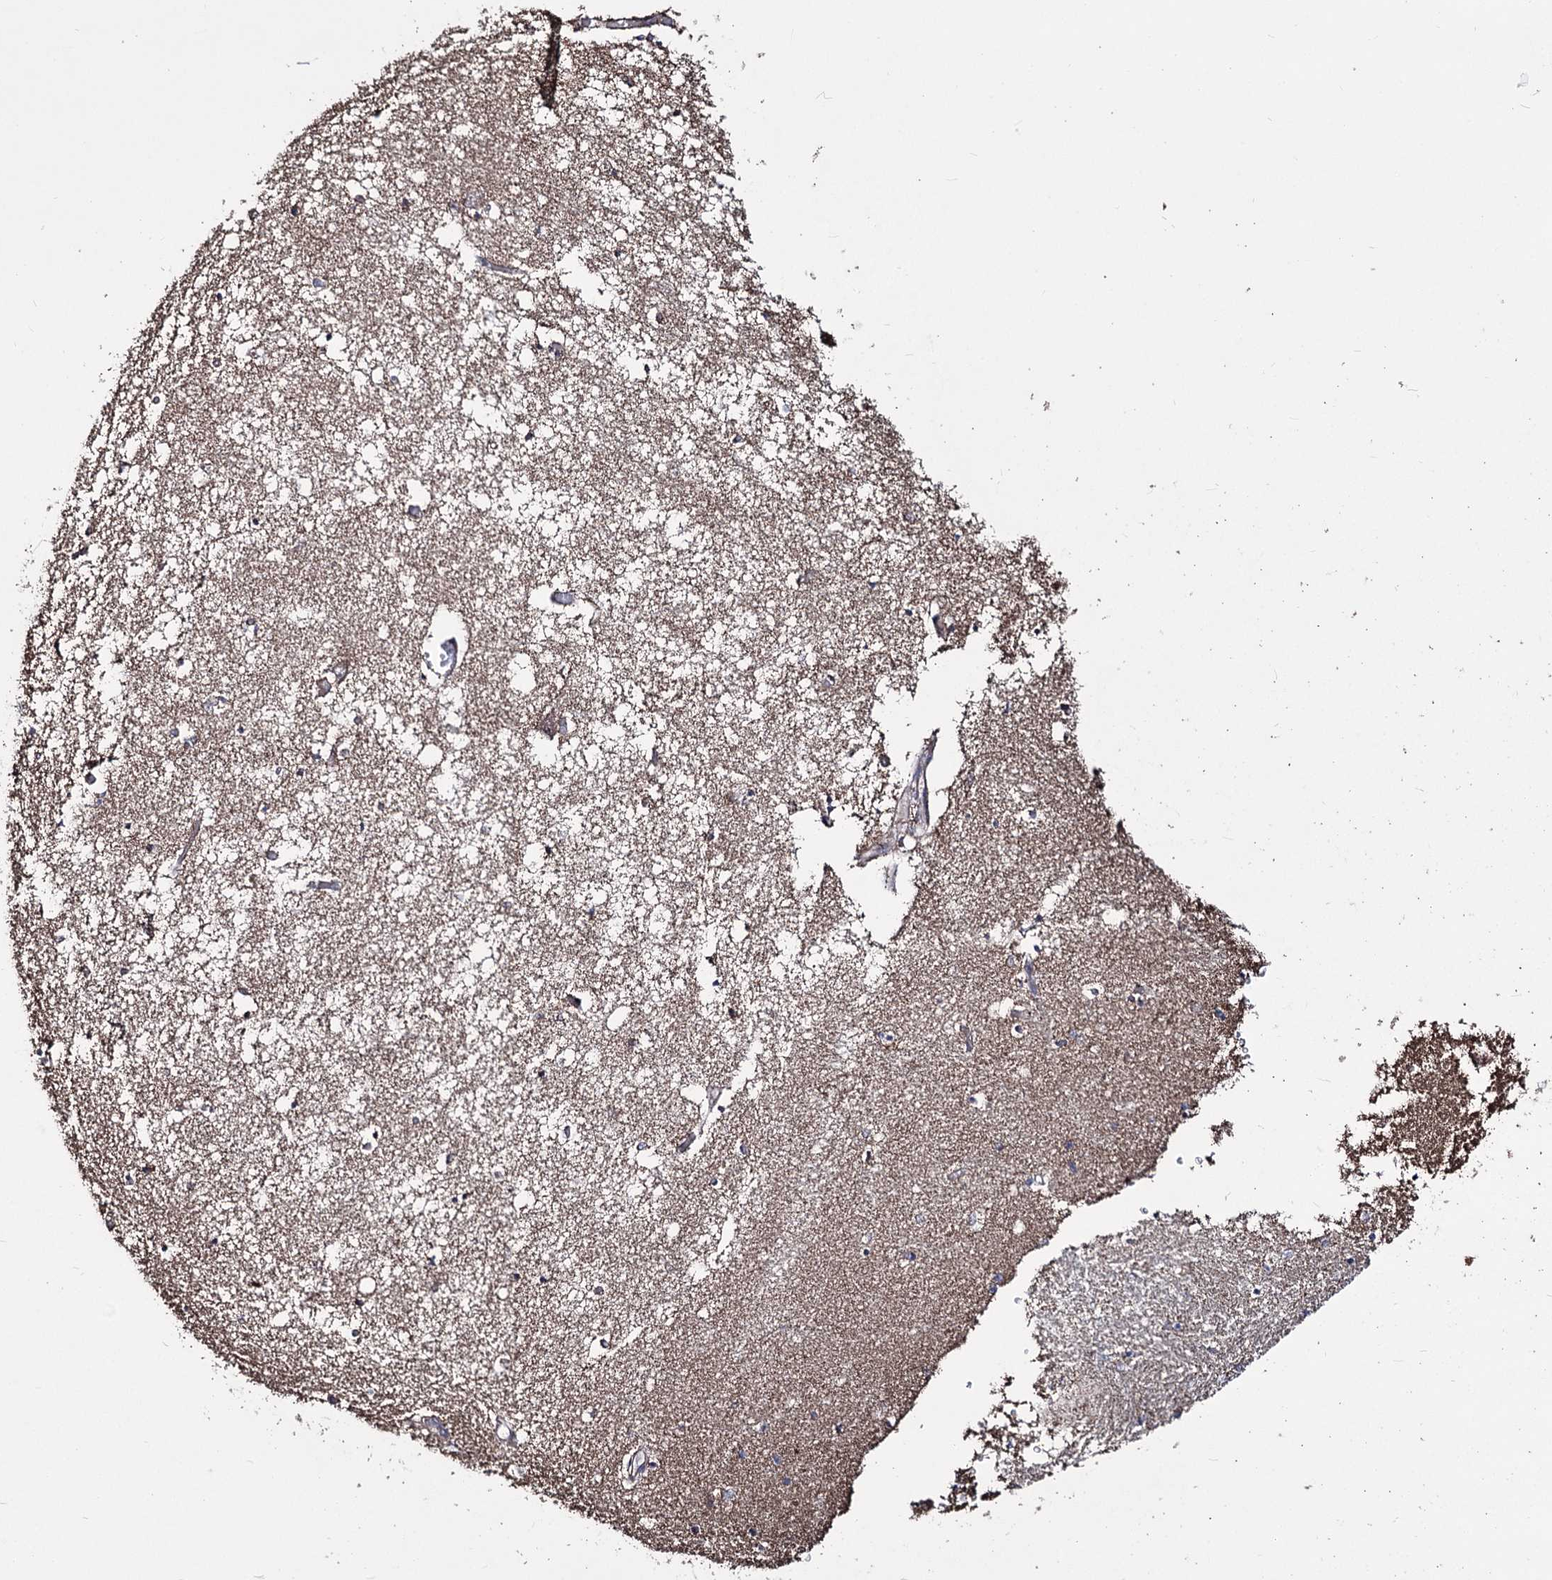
{"staining": {"intensity": "weak", "quantity": "<25%", "location": "cytoplasmic/membranous"}, "tissue": "hippocampus", "cell_type": "Glial cells", "image_type": "normal", "snomed": [{"axis": "morphology", "description": "Normal tissue, NOS"}, {"axis": "topography", "description": "Hippocampus"}], "caption": "Human hippocampus stained for a protein using immunohistochemistry displays no staining in glial cells.", "gene": "CREB3L4", "patient": {"sex": "male", "age": 70}}